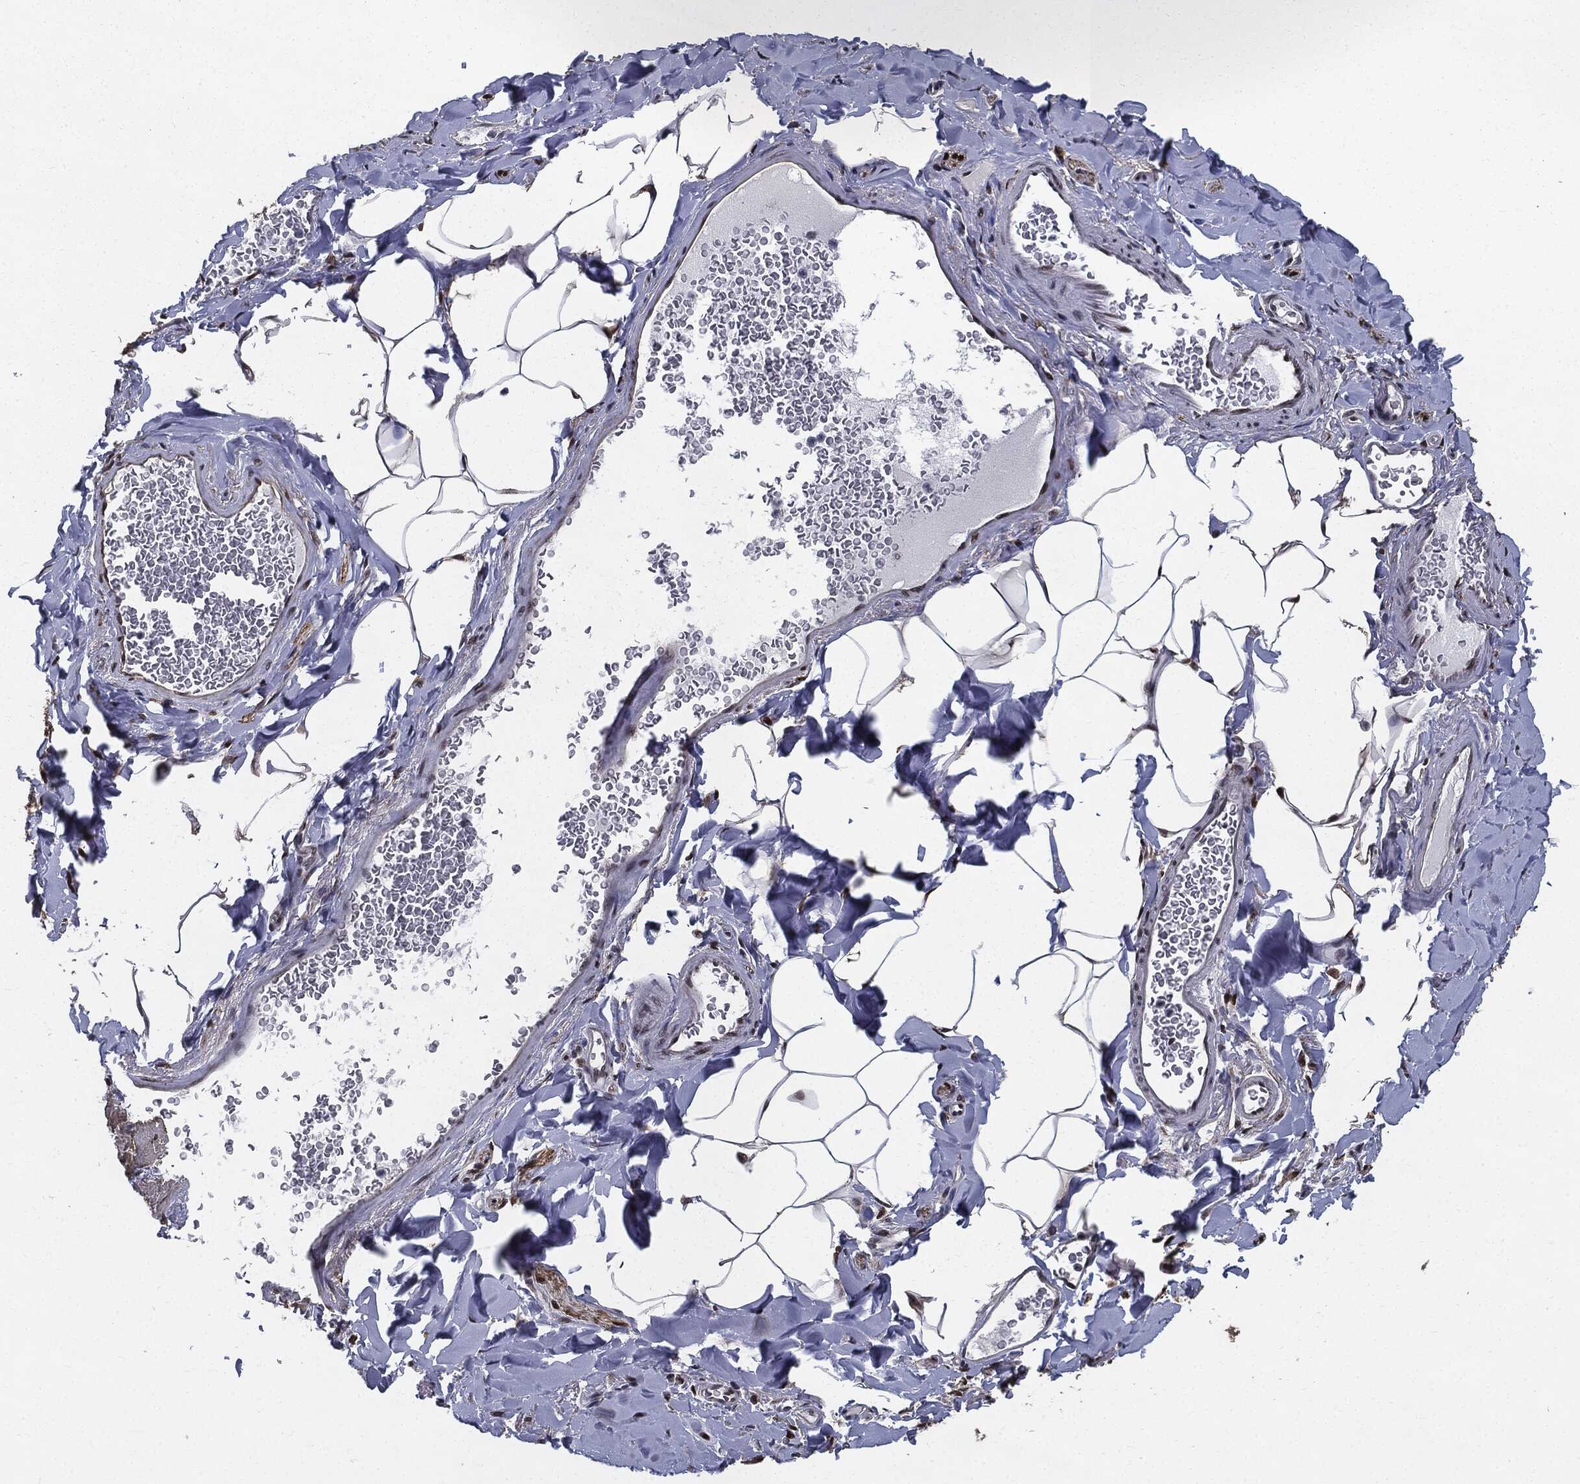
{"staining": {"intensity": "strong", "quantity": ">75%", "location": "nuclear"}, "tissue": "adipose tissue", "cell_type": "Adipocytes", "image_type": "normal", "snomed": [{"axis": "morphology", "description": "Normal tissue, NOS"}, {"axis": "topography", "description": "Smooth muscle"}, {"axis": "topography", "description": "Duodenum"}, {"axis": "topography", "description": "Peripheral nerve tissue"}], "caption": "Immunohistochemical staining of unremarkable adipose tissue demonstrates >75% levels of strong nuclear protein positivity in approximately >75% of adipocytes. The protein is shown in brown color, while the nuclei are stained blue.", "gene": "JUN", "patient": {"sex": "female", "age": 61}}